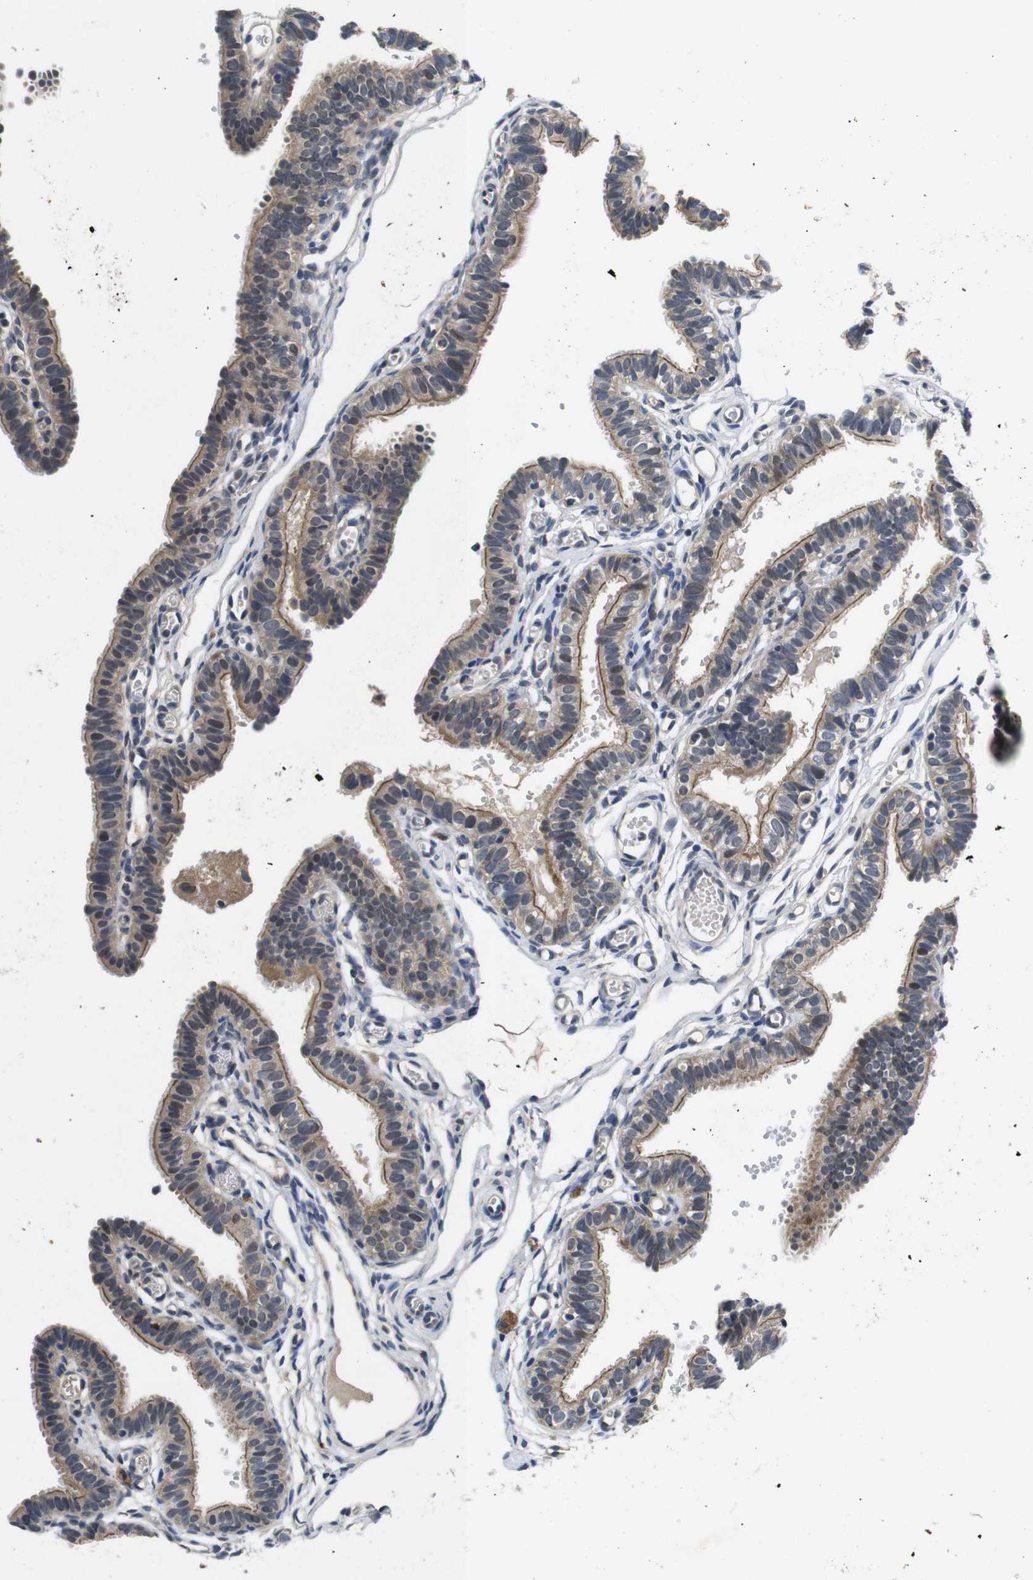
{"staining": {"intensity": "moderate", "quantity": "25%-75%", "location": "cytoplasmic/membranous,nuclear"}, "tissue": "fallopian tube", "cell_type": "Glandular cells", "image_type": "normal", "snomed": [{"axis": "morphology", "description": "Normal tissue, NOS"}, {"axis": "topography", "description": "Fallopian tube"}, {"axis": "topography", "description": "Placenta"}], "caption": "Glandular cells show medium levels of moderate cytoplasmic/membranous,nuclear positivity in approximately 25%-75% of cells in benign fallopian tube.", "gene": "ZBTB46", "patient": {"sex": "female", "age": 34}}